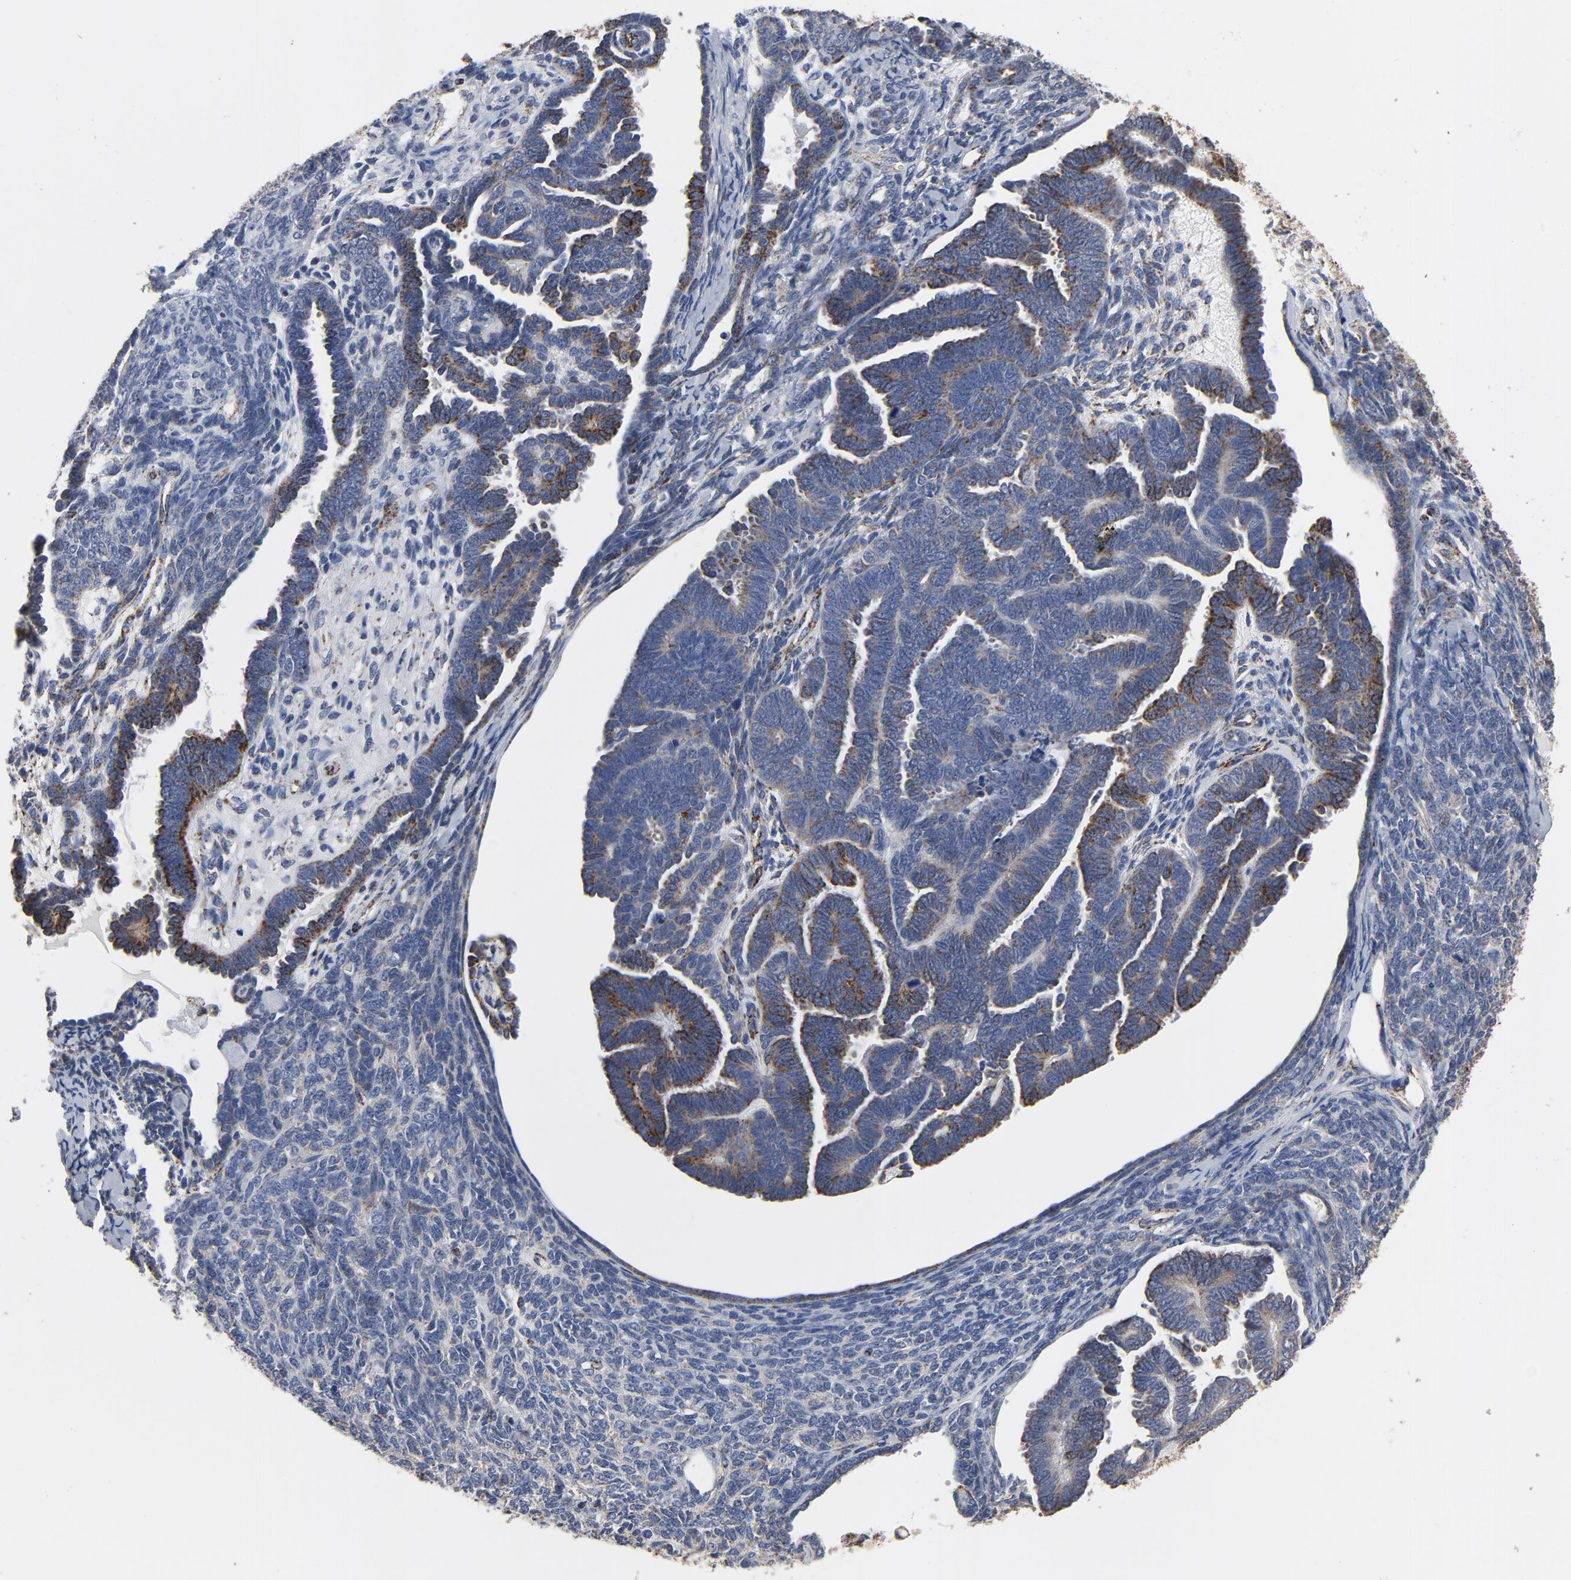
{"staining": {"intensity": "moderate", "quantity": ">75%", "location": "cytoplasmic/membranous"}, "tissue": "endometrial cancer", "cell_type": "Tumor cells", "image_type": "cancer", "snomed": [{"axis": "morphology", "description": "Neoplasm, malignant, NOS"}, {"axis": "topography", "description": "Endometrium"}], "caption": "Immunohistochemistry of neoplasm (malignant) (endometrial) shows medium levels of moderate cytoplasmic/membranous staining in approximately >75% of tumor cells. (Stains: DAB (3,3'-diaminobenzidine) in brown, nuclei in blue, Microscopy: brightfield microscopy at high magnification).", "gene": "NDUFV2", "patient": {"sex": "female", "age": 74}}